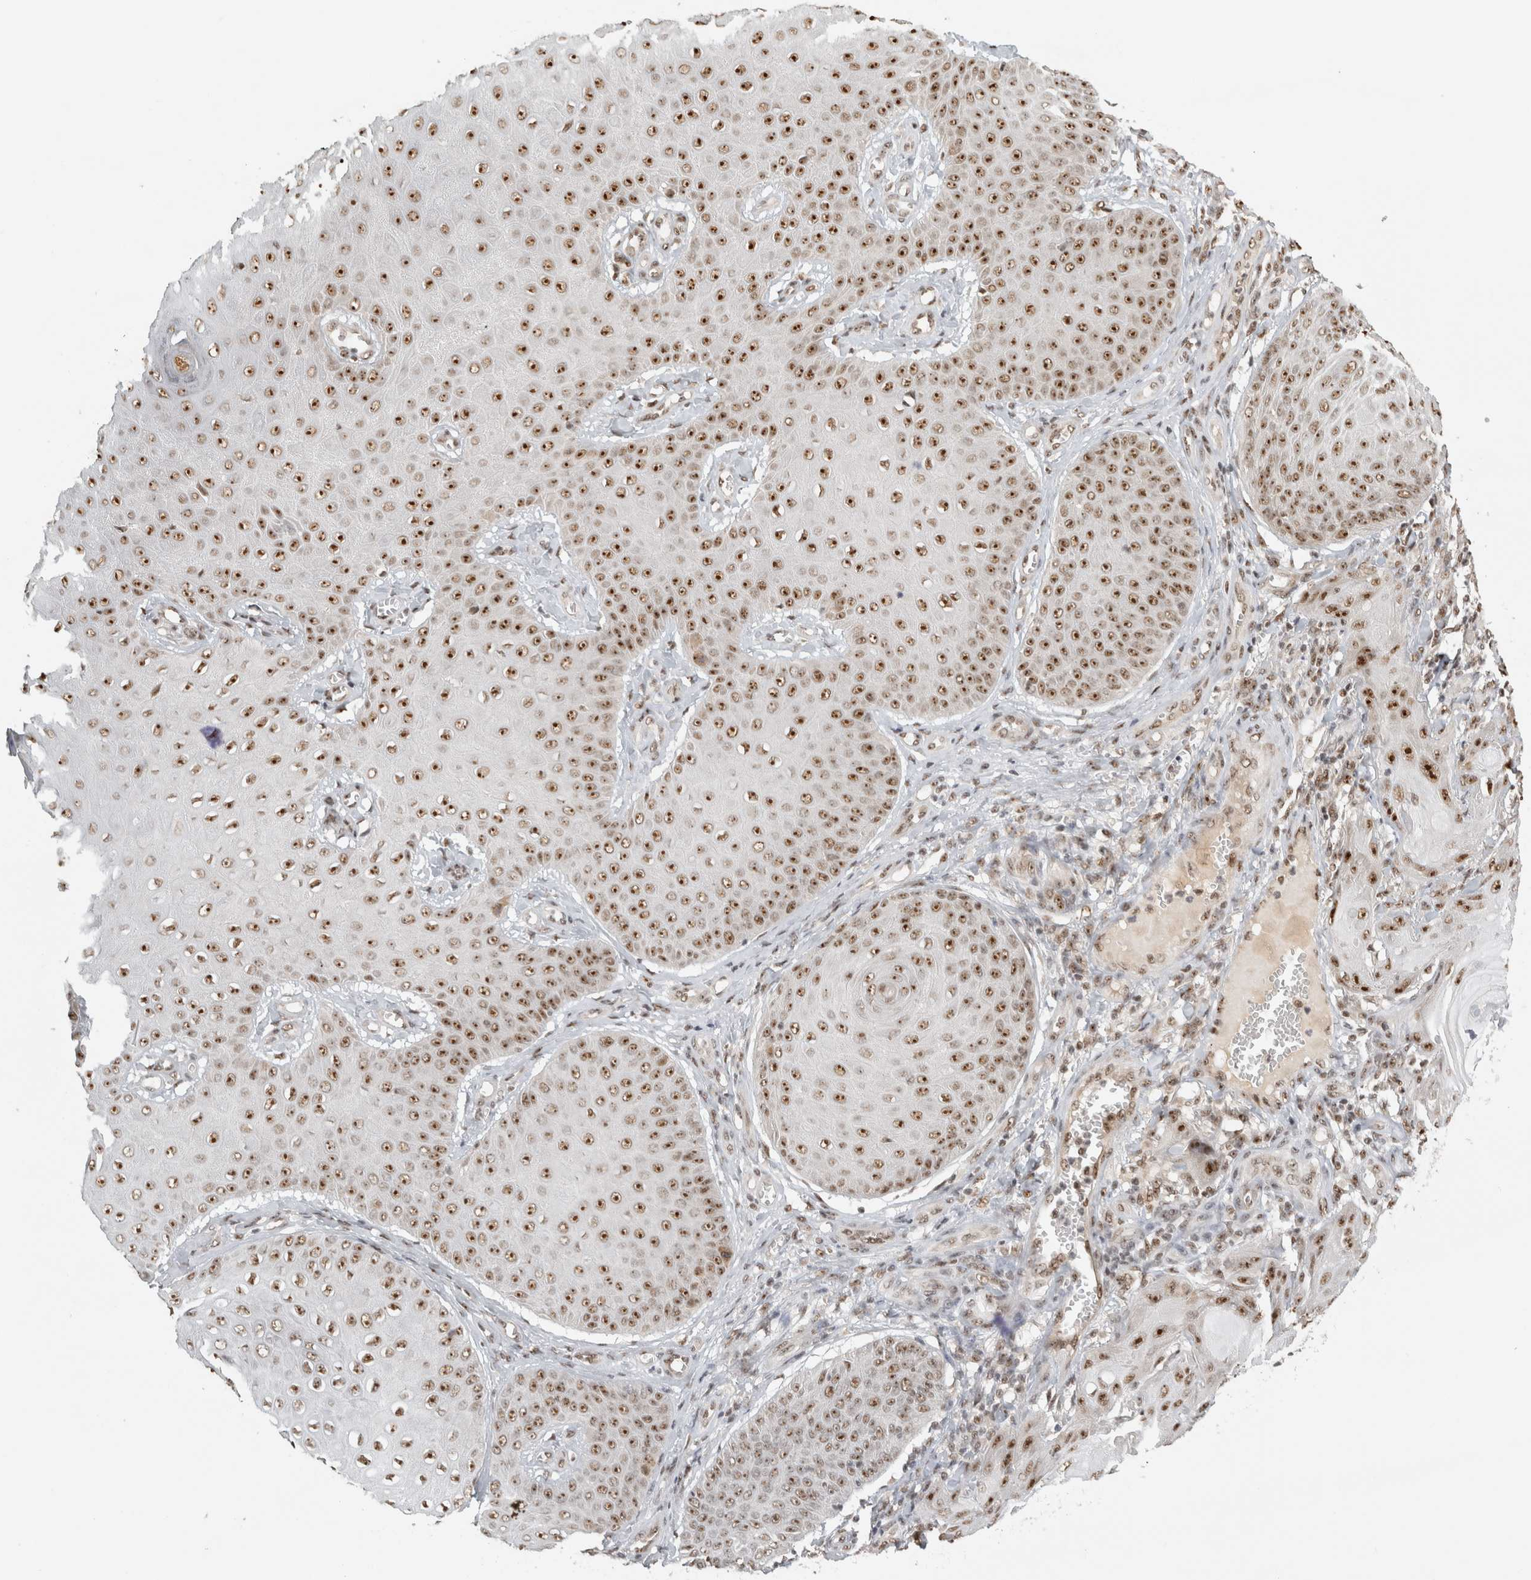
{"staining": {"intensity": "moderate", "quantity": ">75%", "location": "nuclear"}, "tissue": "skin cancer", "cell_type": "Tumor cells", "image_type": "cancer", "snomed": [{"axis": "morphology", "description": "Squamous cell carcinoma, NOS"}, {"axis": "topography", "description": "Skin"}], "caption": "Human skin squamous cell carcinoma stained with a brown dye displays moderate nuclear positive staining in approximately >75% of tumor cells.", "gene": "EBNA1BP2", "patient": {"sex": "male", "age": 74}}